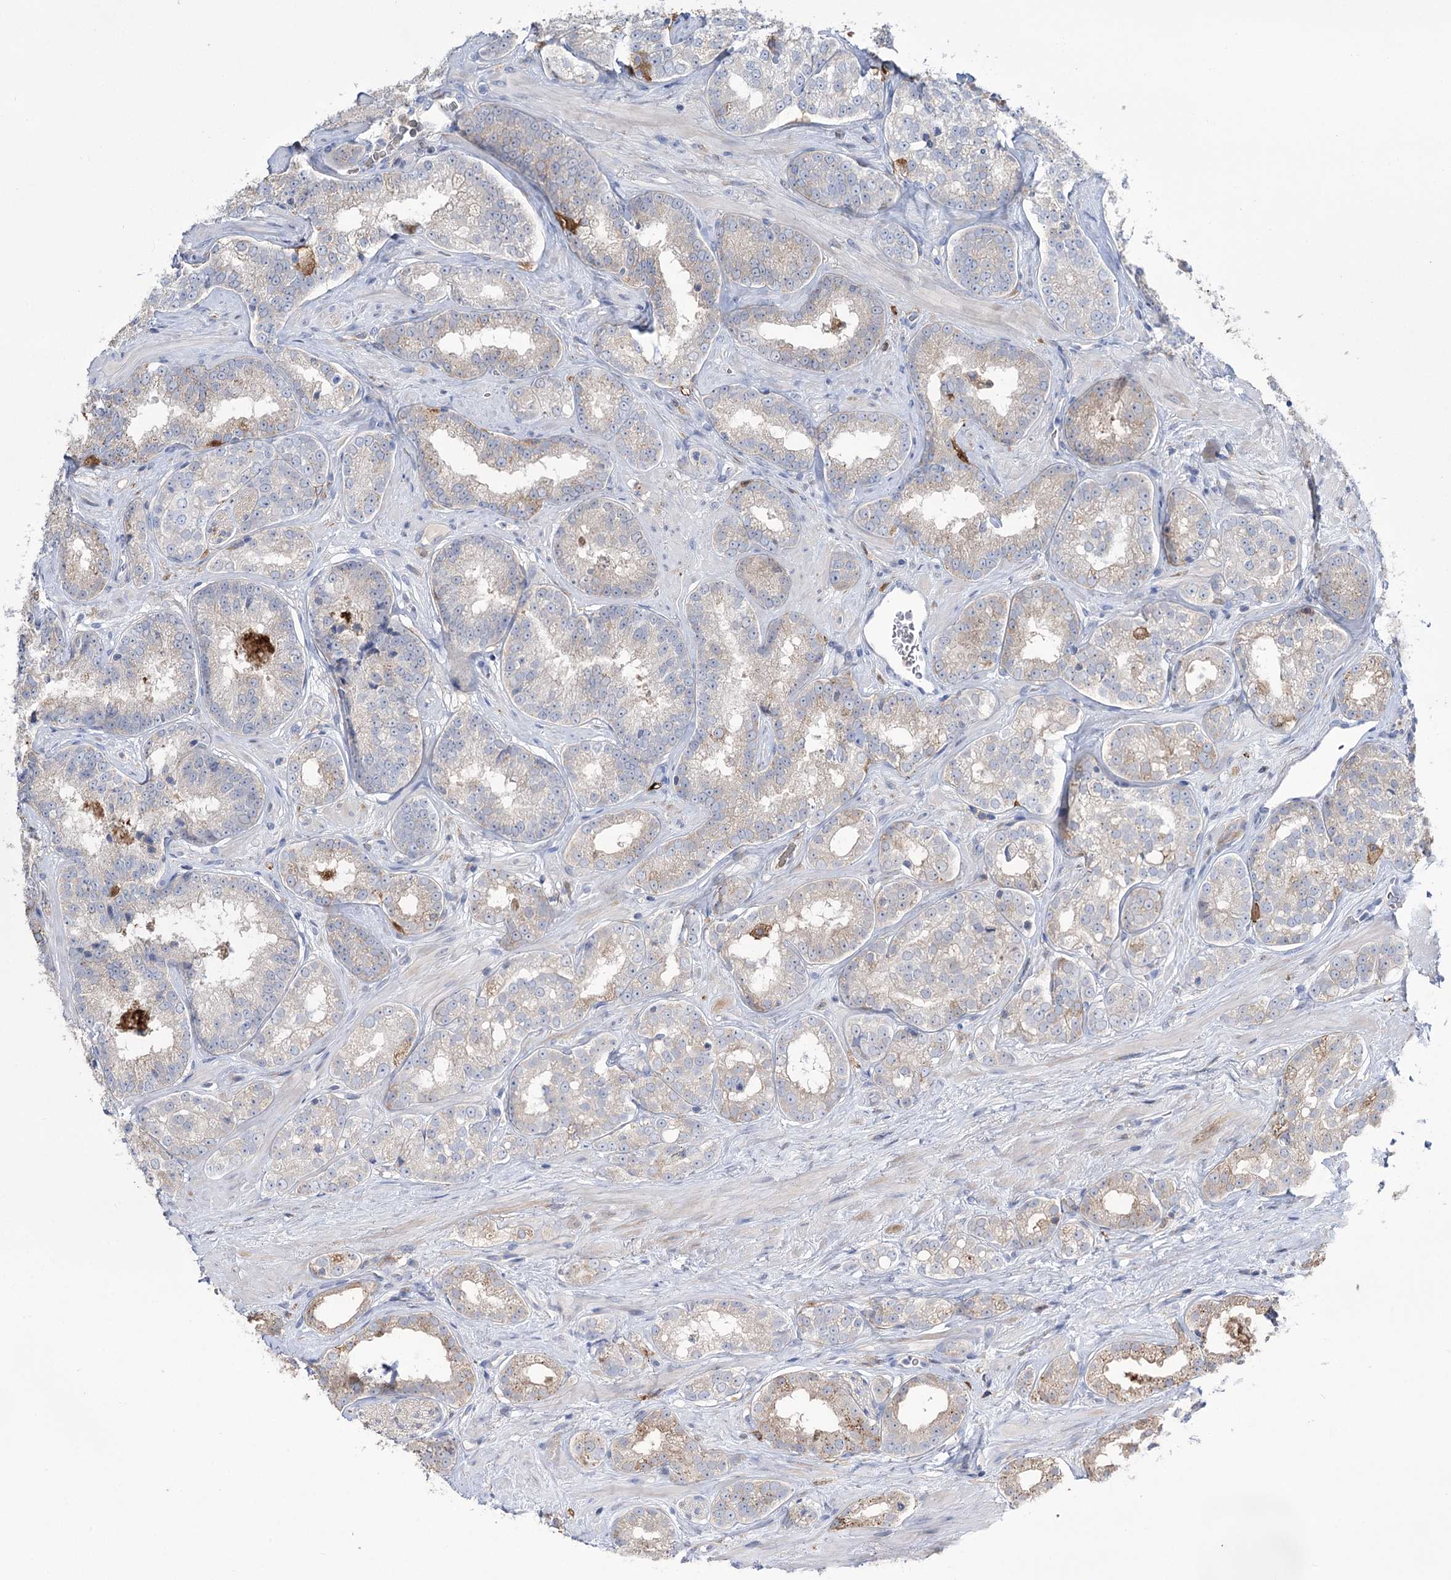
{"staining": {"intensity": "weak", "quantity": "<25%", "location": "cytoplasmic/membranous"}, "tissue": "prostate cancer", "cell_type": "Tumor cells", "image_type": "cancer", "snomed": [{"axis": "morphology", "description": "Normal tissue, NOS"}, {"axis": "morphology", "description": "Adenocarcinoma, High grade"}, {"axis": "topography", "description": "Prostate"}], "caption": "Tumor cells are negative for protein expression in human high-grade adenocarcinoma (prostate).", "gene": "ZNF622", "patient": {"sex": "male", "age": 83}}